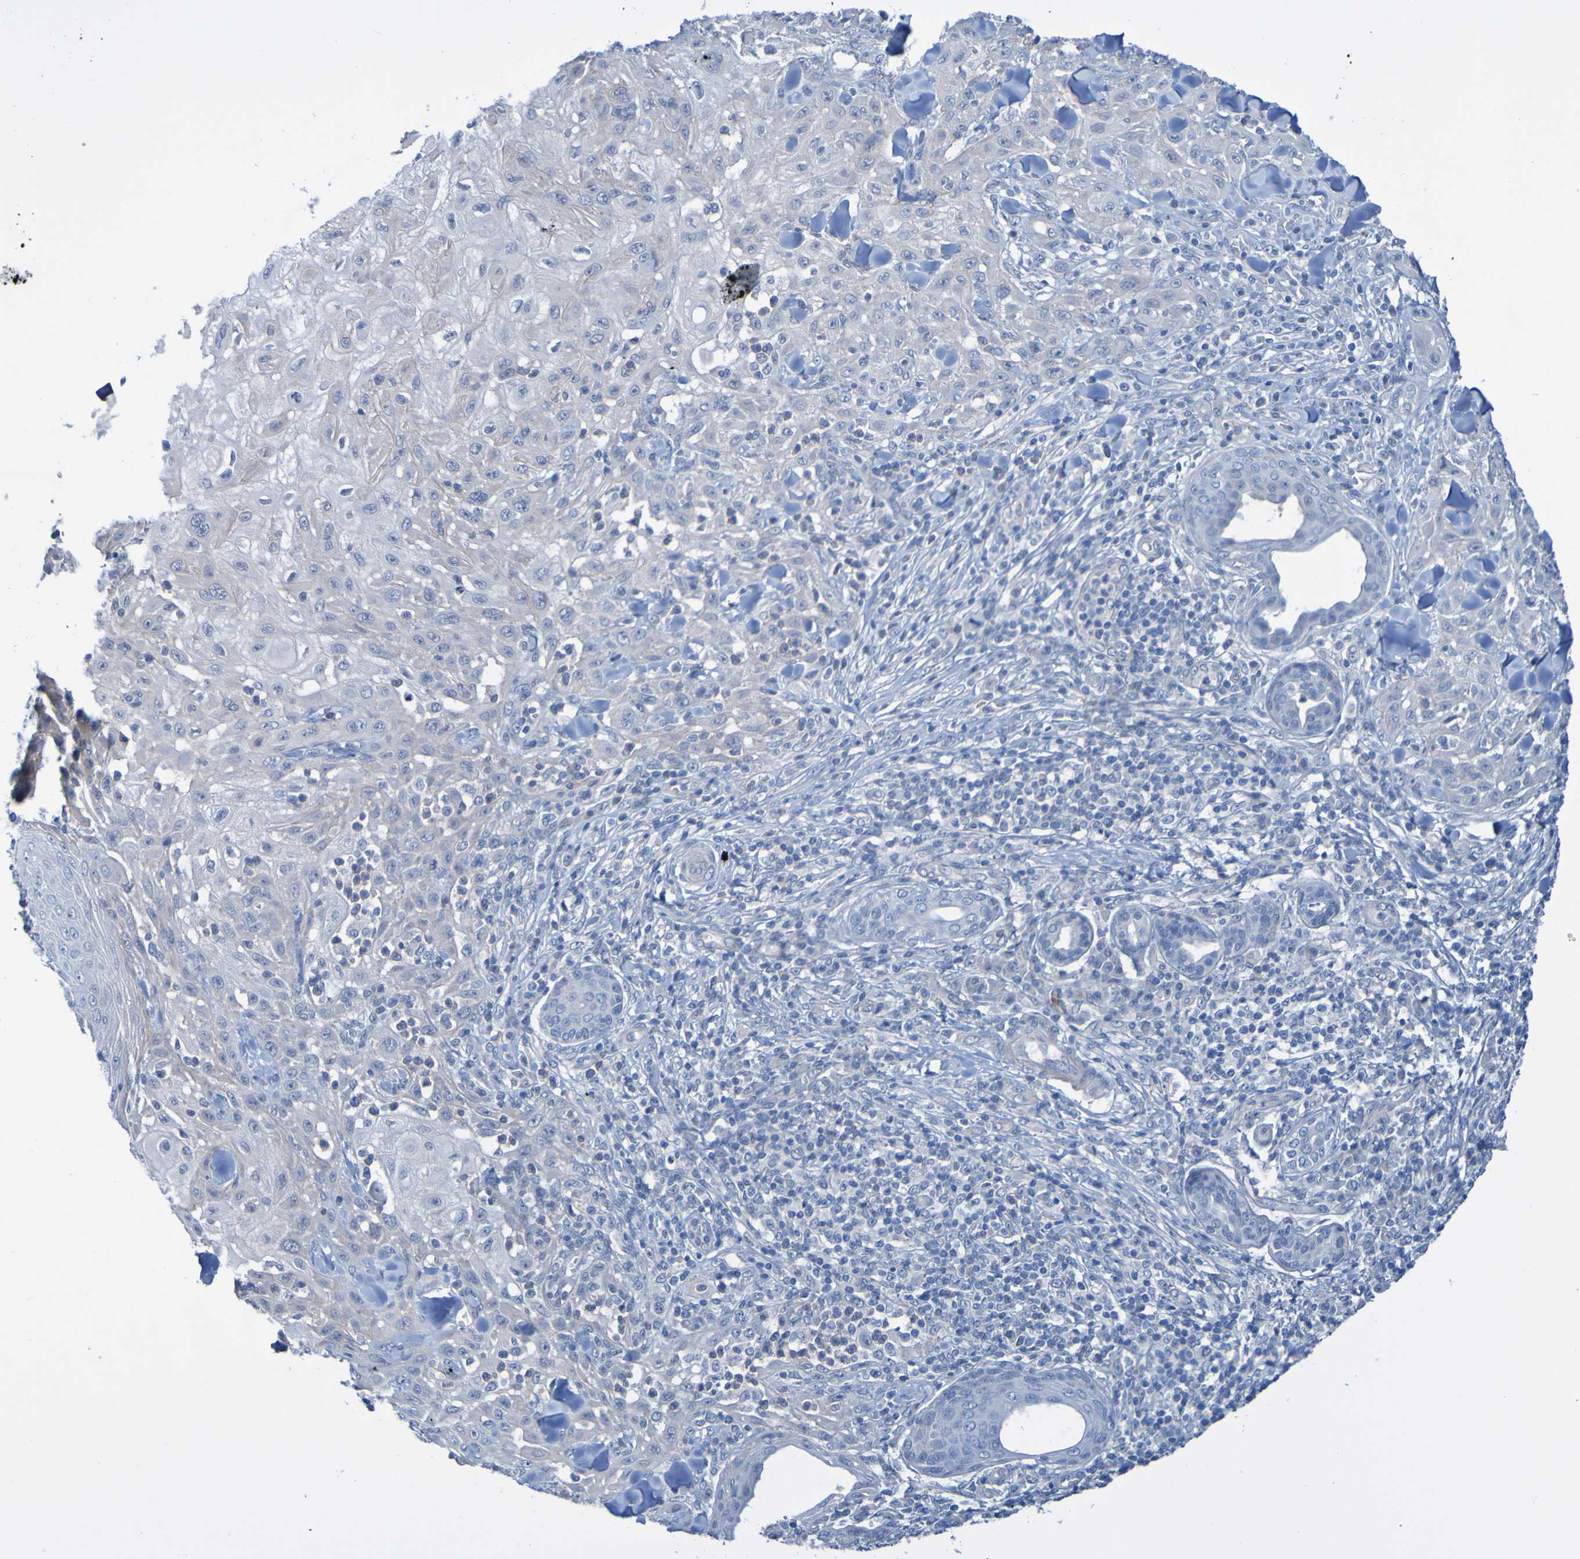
{"staining": {"intensity": "negative", "quantity": "none", "location": "none"}, "tissue": "skin cancer", "cell_type": "Tumor cells", "image_type": "cancer", "snomed": [{"axis": "morphology", "description": "Squamous cell carcinoma, NOS"}, {"axis": "topography", "description": "Skin"}], "caption": "An immunohistochemistry (IHC) histopathology image of skin cancer (squamous cell carcinoma) is shown. There is no staining in tumor cells of skin cancer (squamous cell carcinoma).", "gene": "ACMSD", "patient": {"sex": "male", "age": 24}}